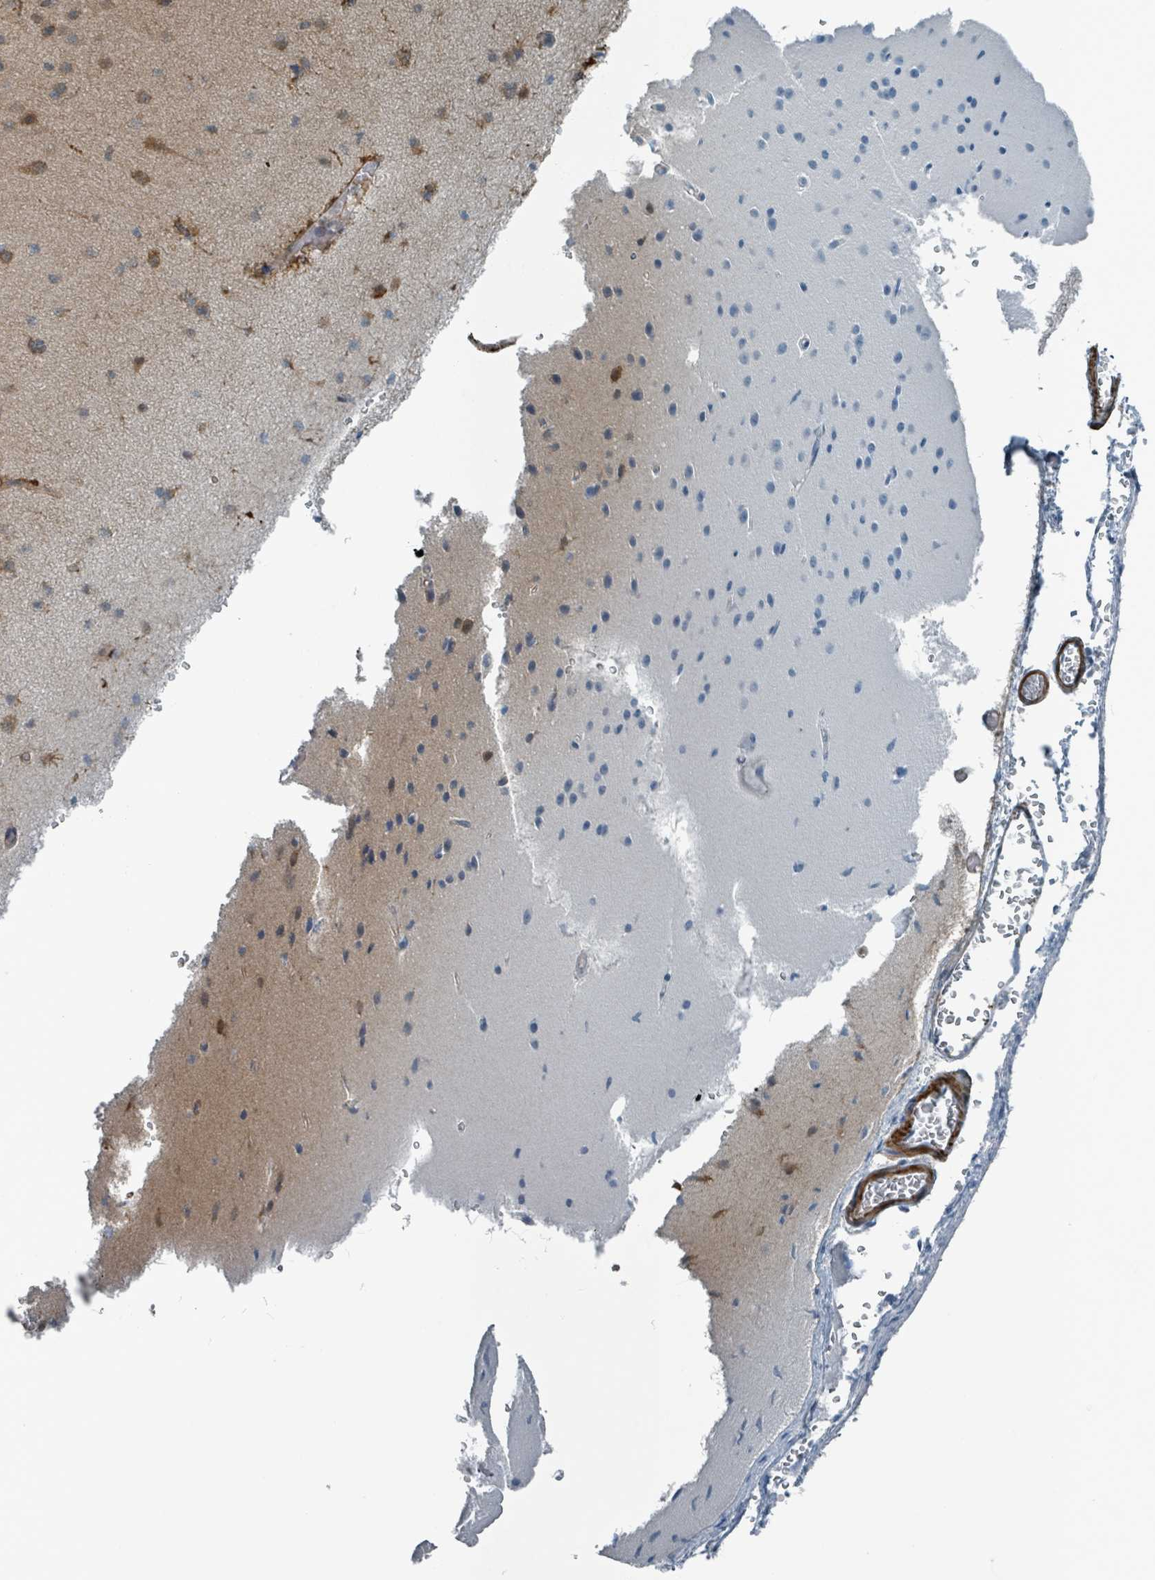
{"staining": {"intensity": "moderate", "quantity": "<25%", "location": "cytoplasmic/membranous"}, "tissue": "cerebral cortex", "cell_type": "Endothelial cells", "image_type": "normal", "snomed": [{"axis": "morphology", "description": "Normal tissue, NOS"}, {"axis": "morphology", "description": "Developmental malformation"}, {"axis": "topography", "description": "Cerebral cortex"}], "caption": "A low amount of moderate cytoplasmic/membranous expression is appreciated in about <25% of endothelial cells in normal cerebral cortex.", "gene": "RHPN2", "patient": {"sex": "female", "age": 30}}